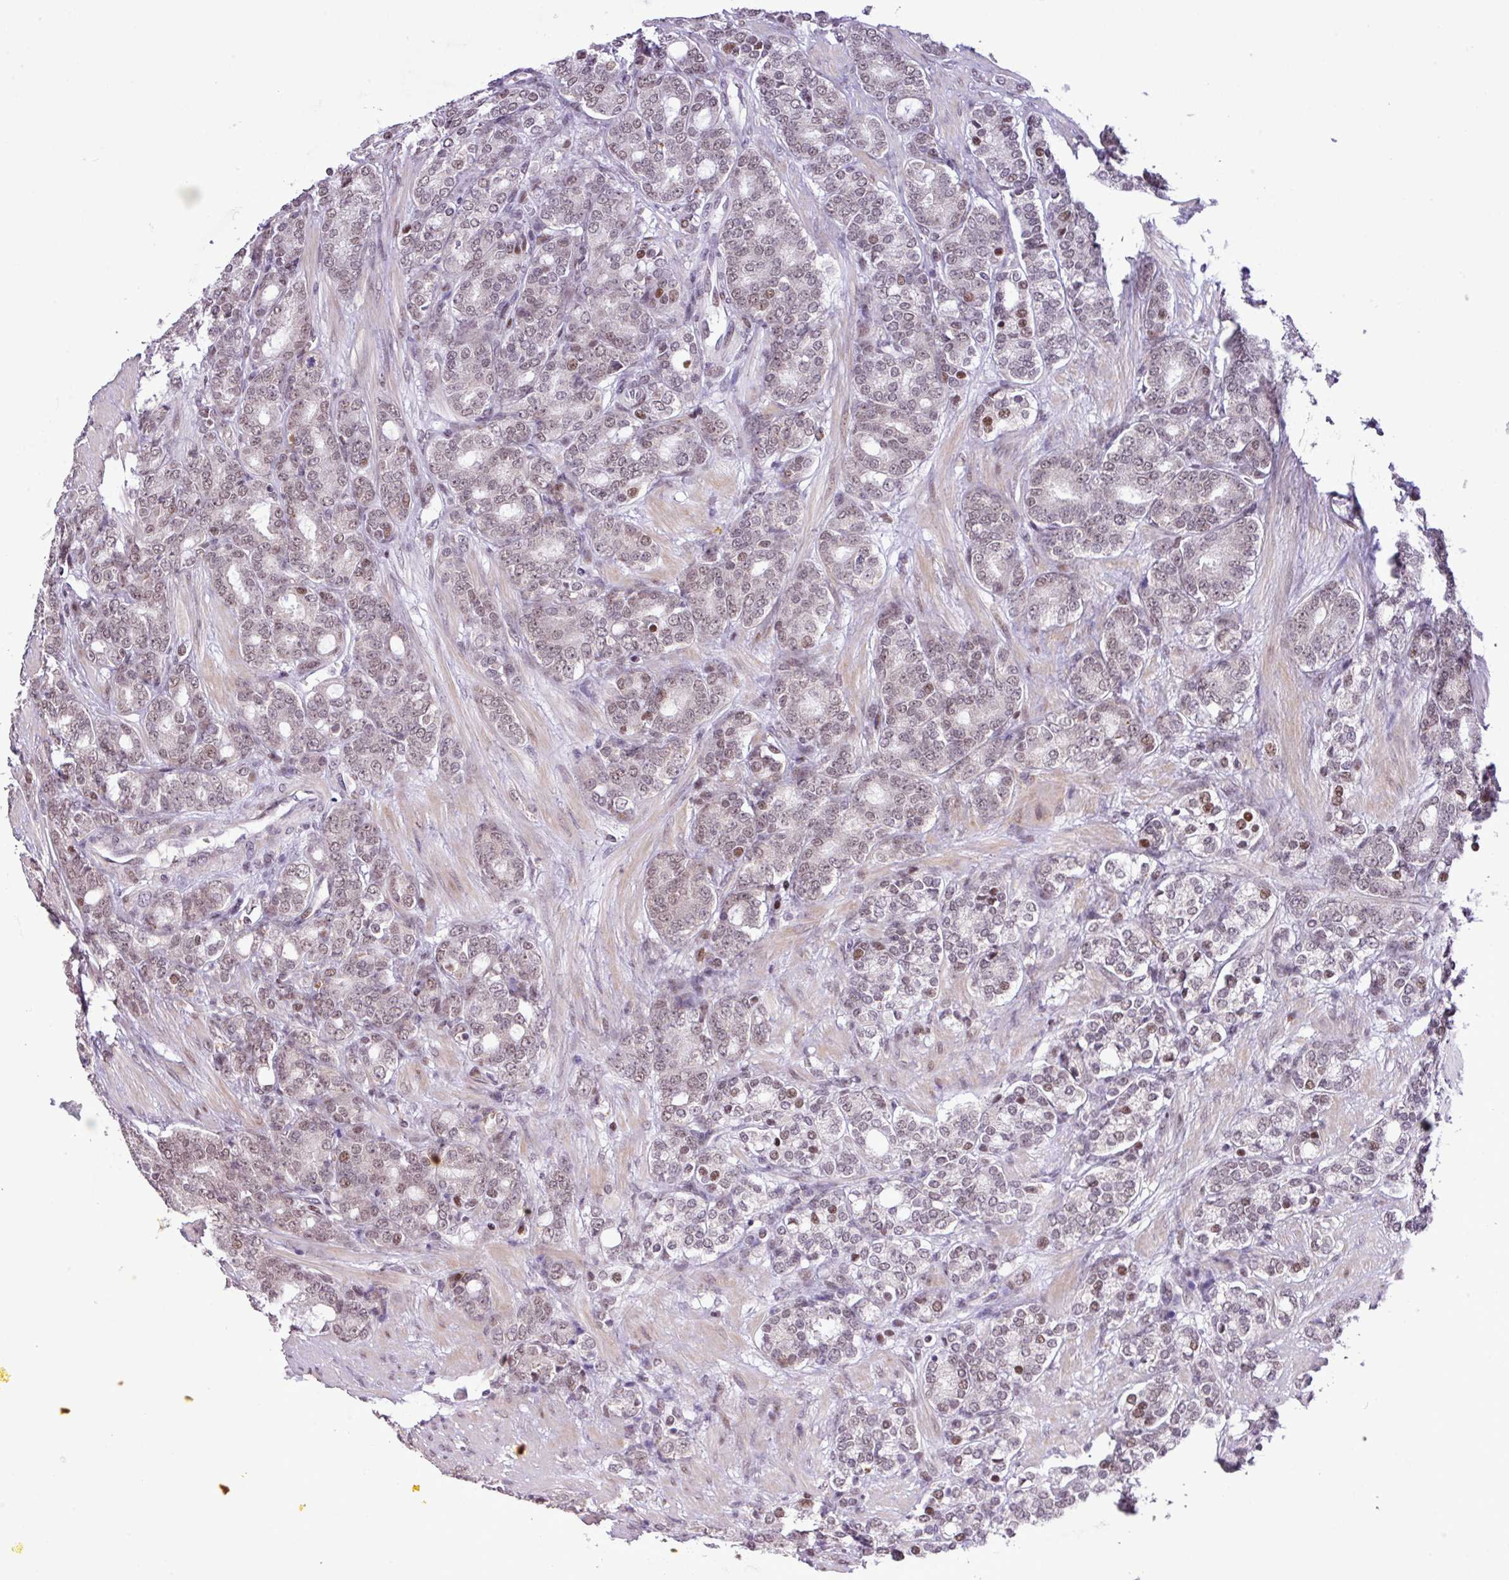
{"staining": {"intensity": "weak", "quantity": "25%-75%", "location": "nuclear"}, "tissue": "prostate cancer", "cell_type": "Tumor cells", "image_type": "cancer", "snomed": [{"axis": "morphology", "description": "Adenocarcinoma, High grade"}, {"axis": "topography", "description": "Prostate"}], "caption": "Prostate high-grade adenocarcinoma stained with DAB immunohistochemistry (IHC) reveals low levels of weak nuclear expression in approximately 25%-75% of tumor cells. (DAB (3,3'-diaminobenzidine) IHC, brown staining for protein, blue staining for nuclei).", "gene": "ZNF354A", "patient": {"sex": "male", "age": 62}}